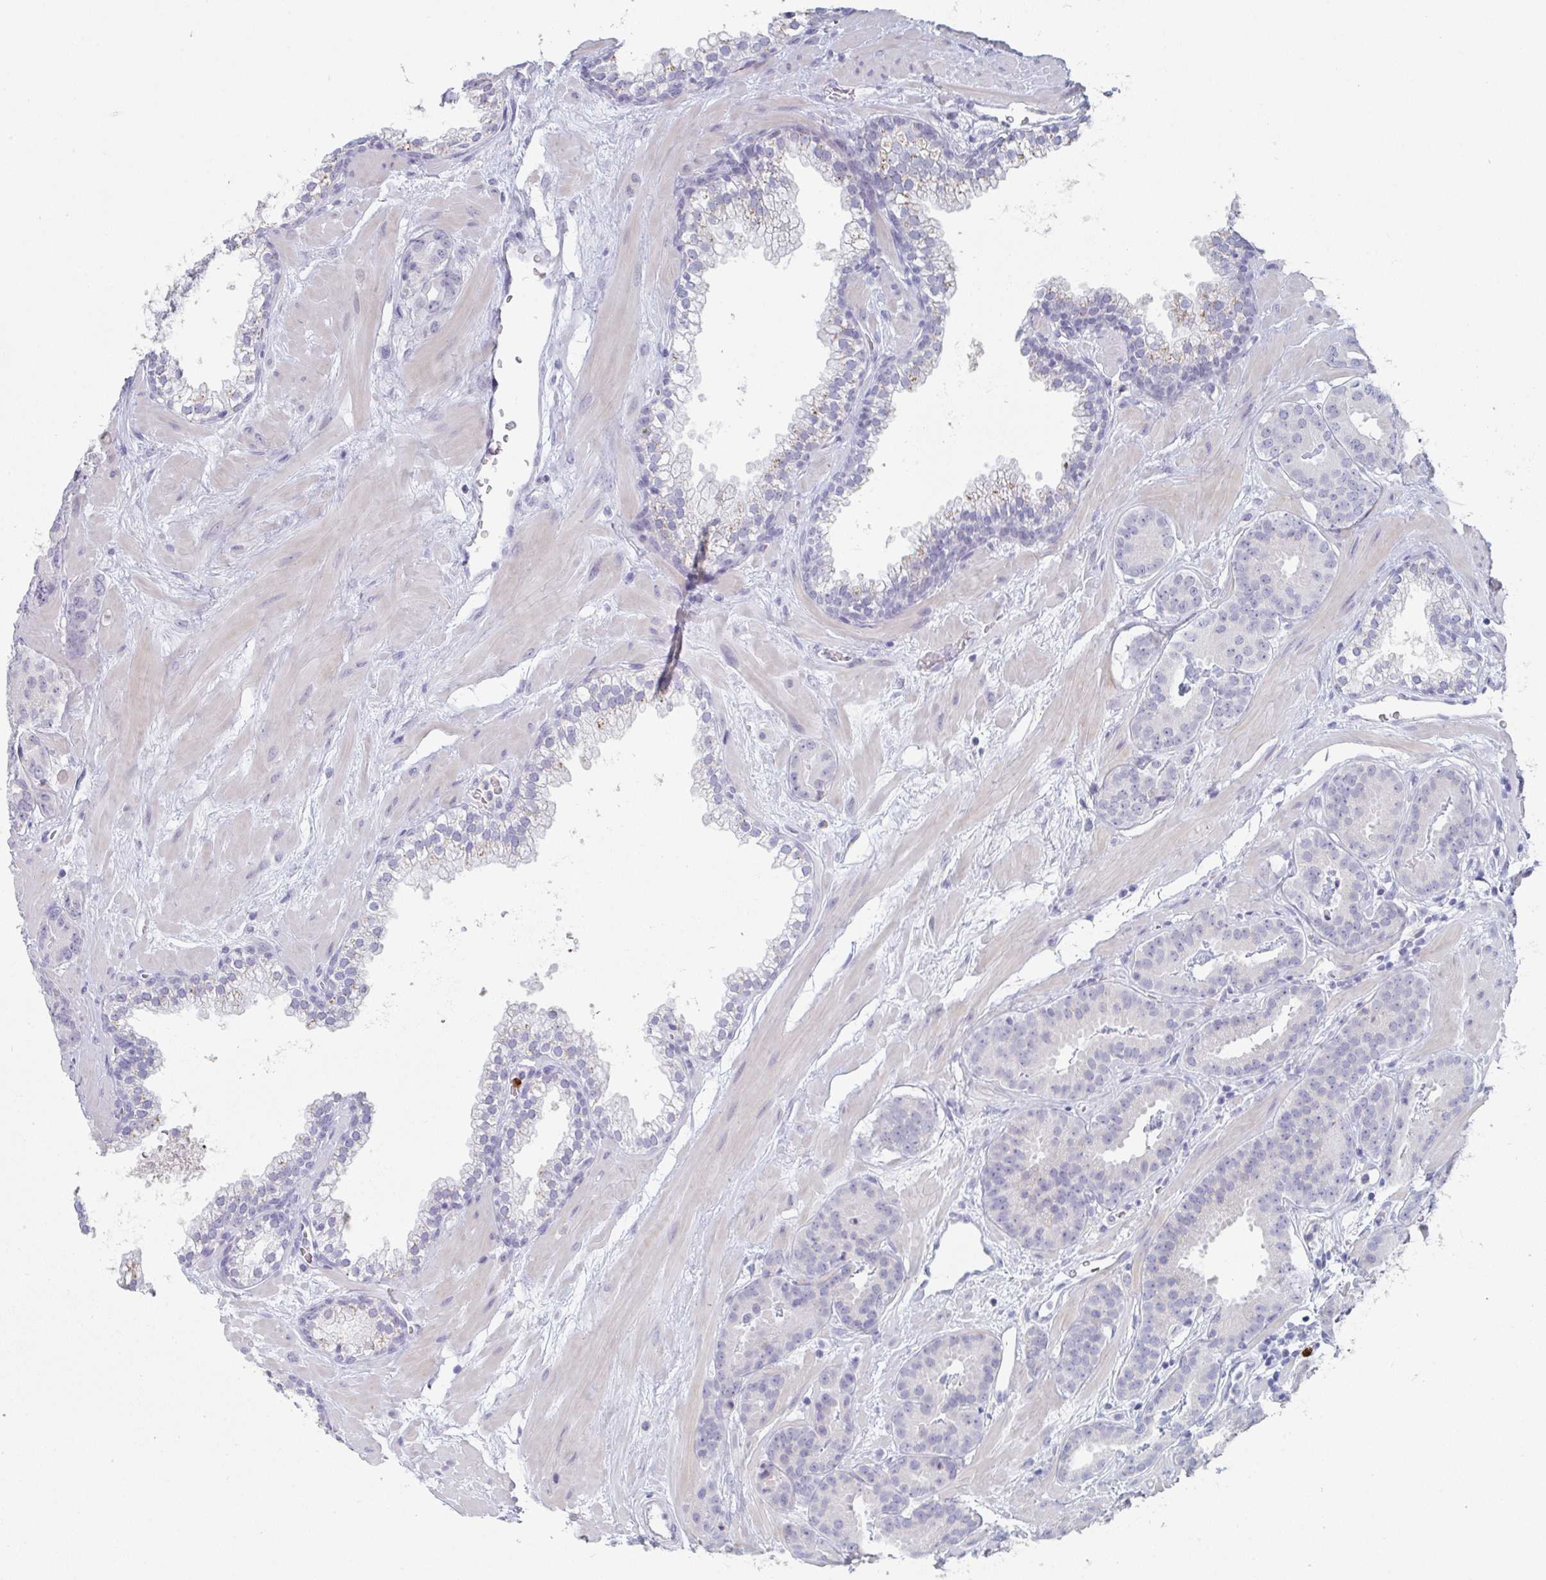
{"staining": {"intensity": "negative", "quantity": "none", "location": "none"}, "tissue": "prostate cancer", "cell_type": "Tumor cells", "image_type": "cancer", "snomed": [{"axis": "morphology", "description": "Adenocarcinoma, Low grade"}, {"axis": "topography", "description": "Prostate"}], "caption": "This is a image of immunohistochemistry staining of prostate low-grade adenocarcinoma, which shows no positivity in tumor cells.", "gene": "RUBCN", "patient": {"sex": "male", "age": 62}}